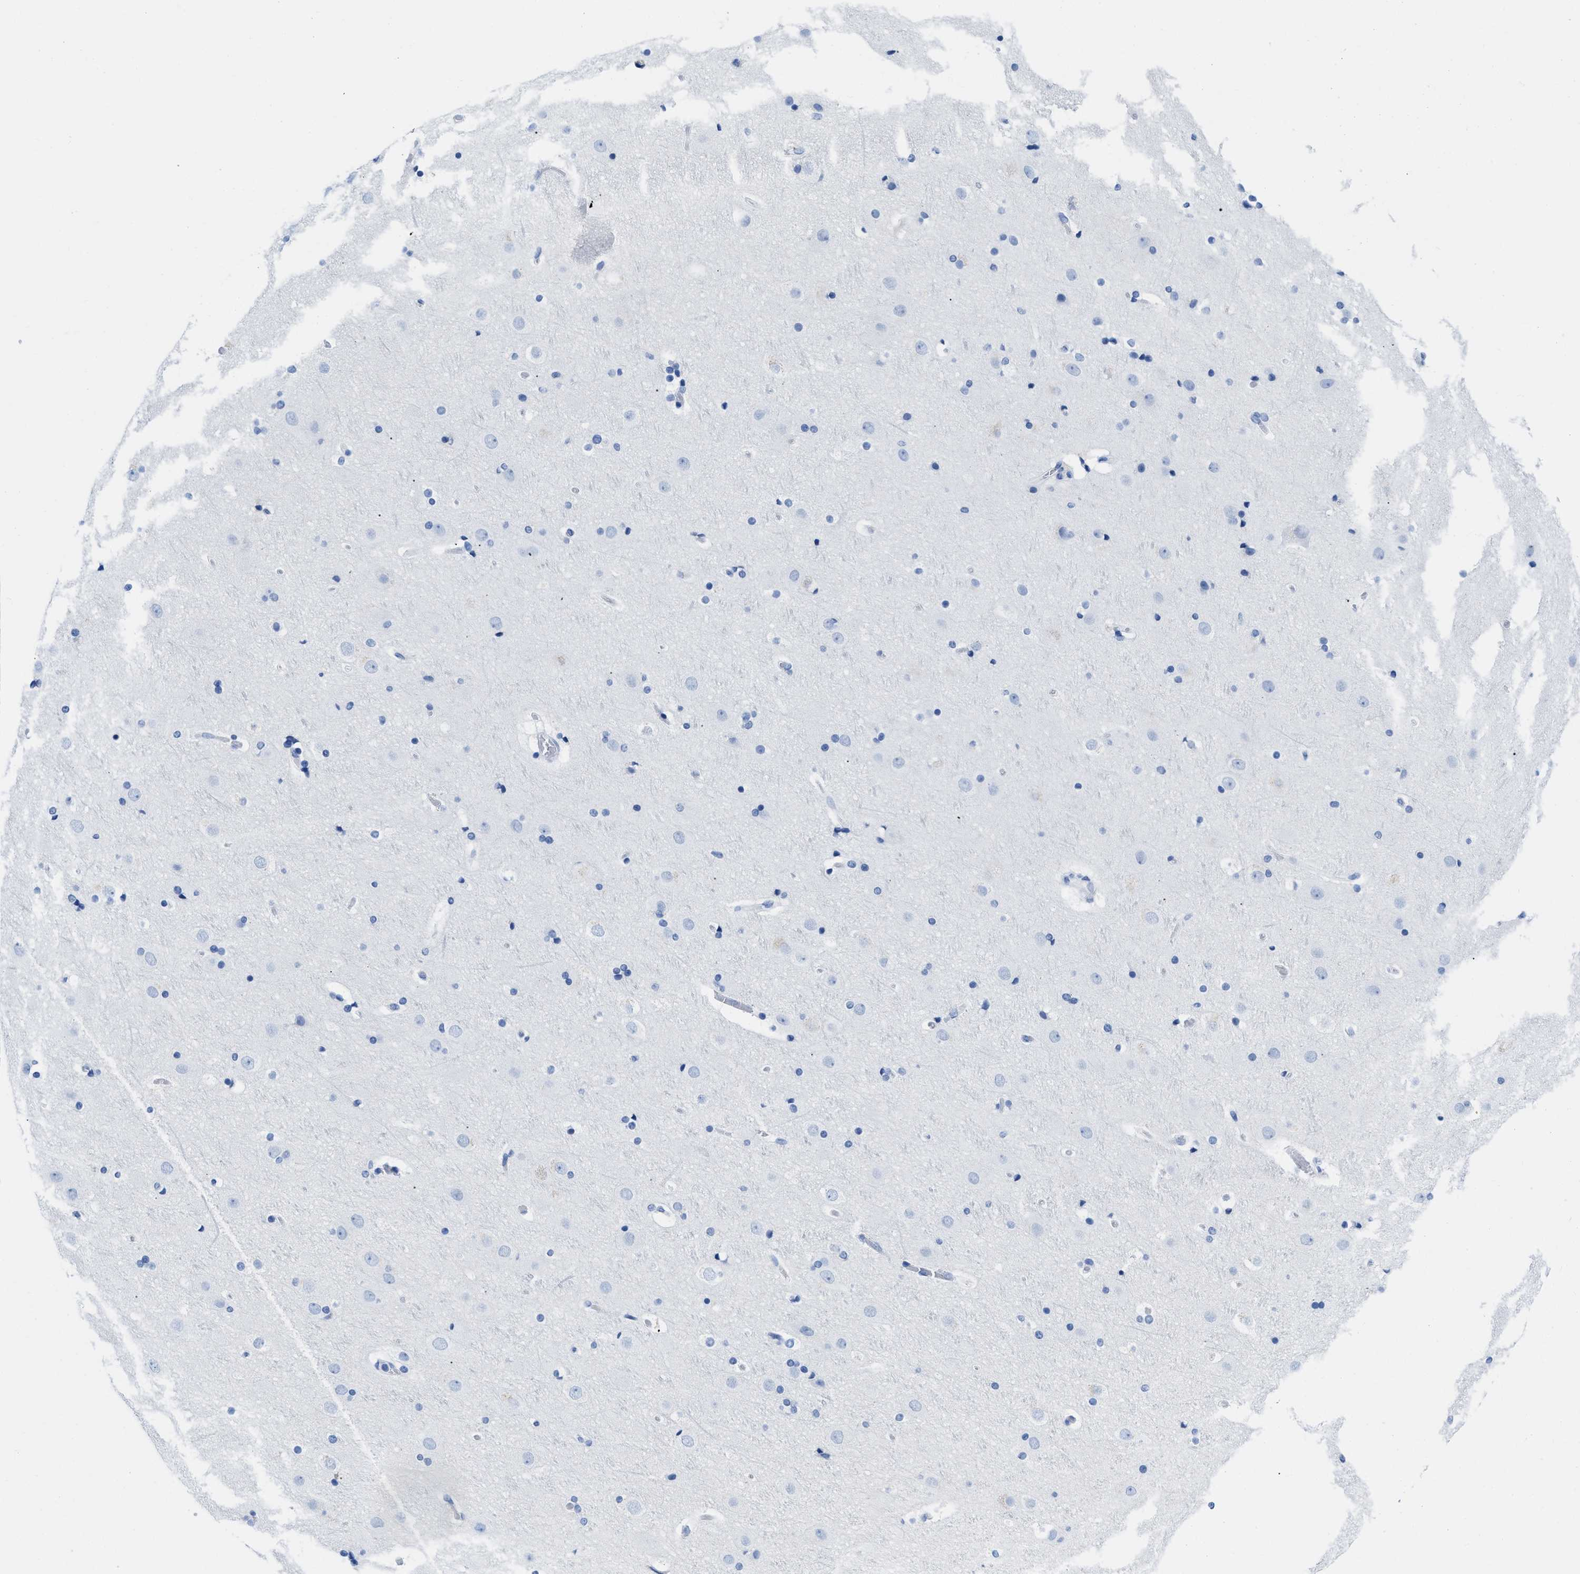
{"staining": {"intensity": "negative", "quantity": "none", "location": "none"}, "tissue": "cerebral cortex", "cell_type": "Endothelial cells", "image_type": "normal", "snomed": [{"axis": "morphology", "description": "Normal tissue, NOS"}, {"axis": "topography", "description": "Cerebral cortex"}], "caption": "Immunohistochemistry of unremarkable cerebral cortex reveals no positivity in endothelial cells.", "gene": "CR1", "patient": {"sex": "male", "age": 57}}